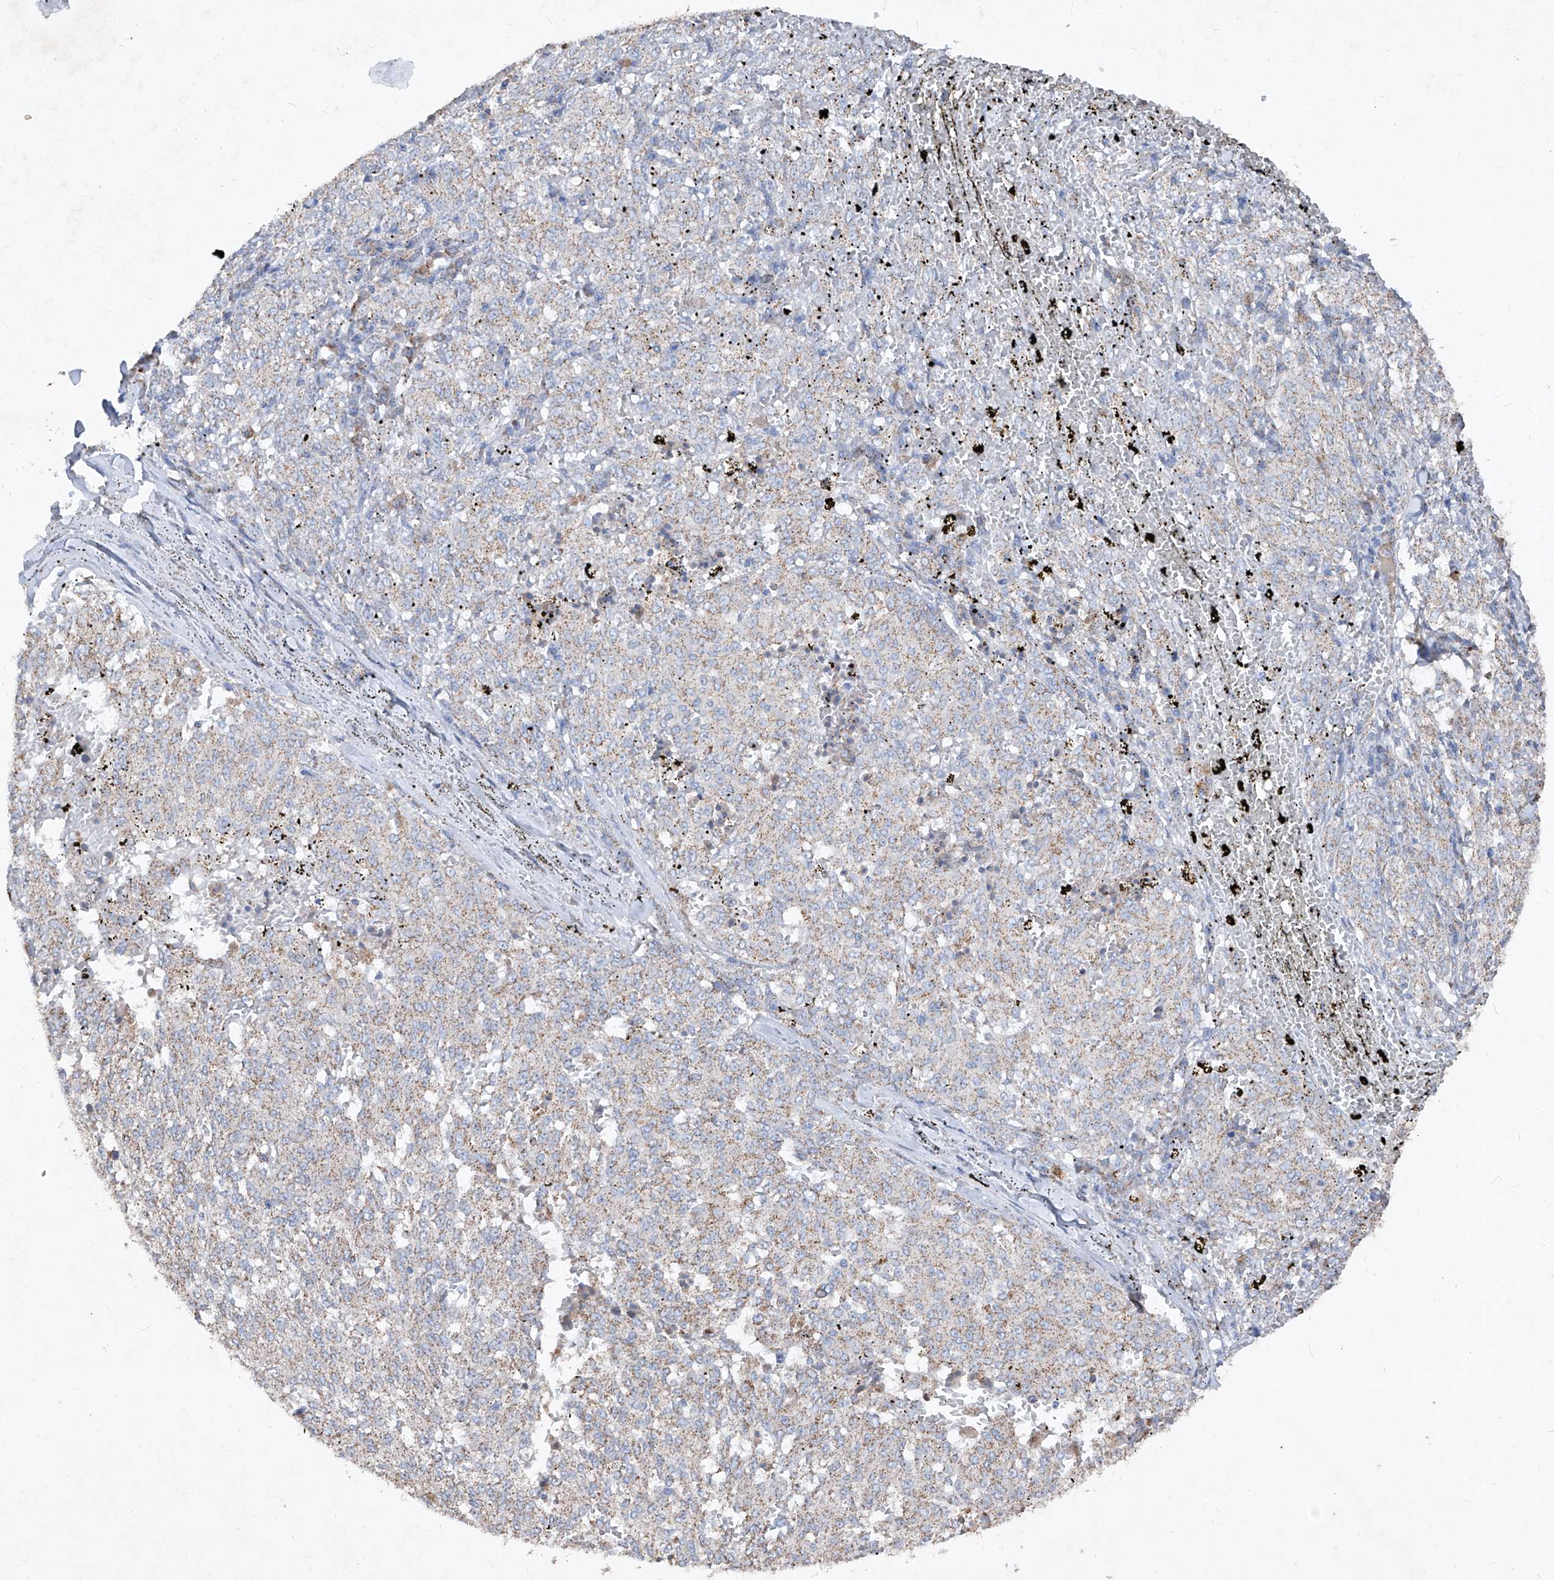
{"staining": {"intensity": "weak", "quantity": "<25%", "location": "cytoplasmic/membranous"}, "tissue": "melanoma", "cell_type": "Tumor cells", "image_type": "cancer", "snomed": [{"axis": "morphology", "description": "Malignant melanoma, NOS"}, {"axis": "topography", "description": "Skin"}], "caption": "High power microscopy micrograph of an IHC histopathology image of malignant melanoma, revealing no significant expression in tumor cells.", "gene": "ABCD3", "patient": {"sex": "female", "age": 72}}